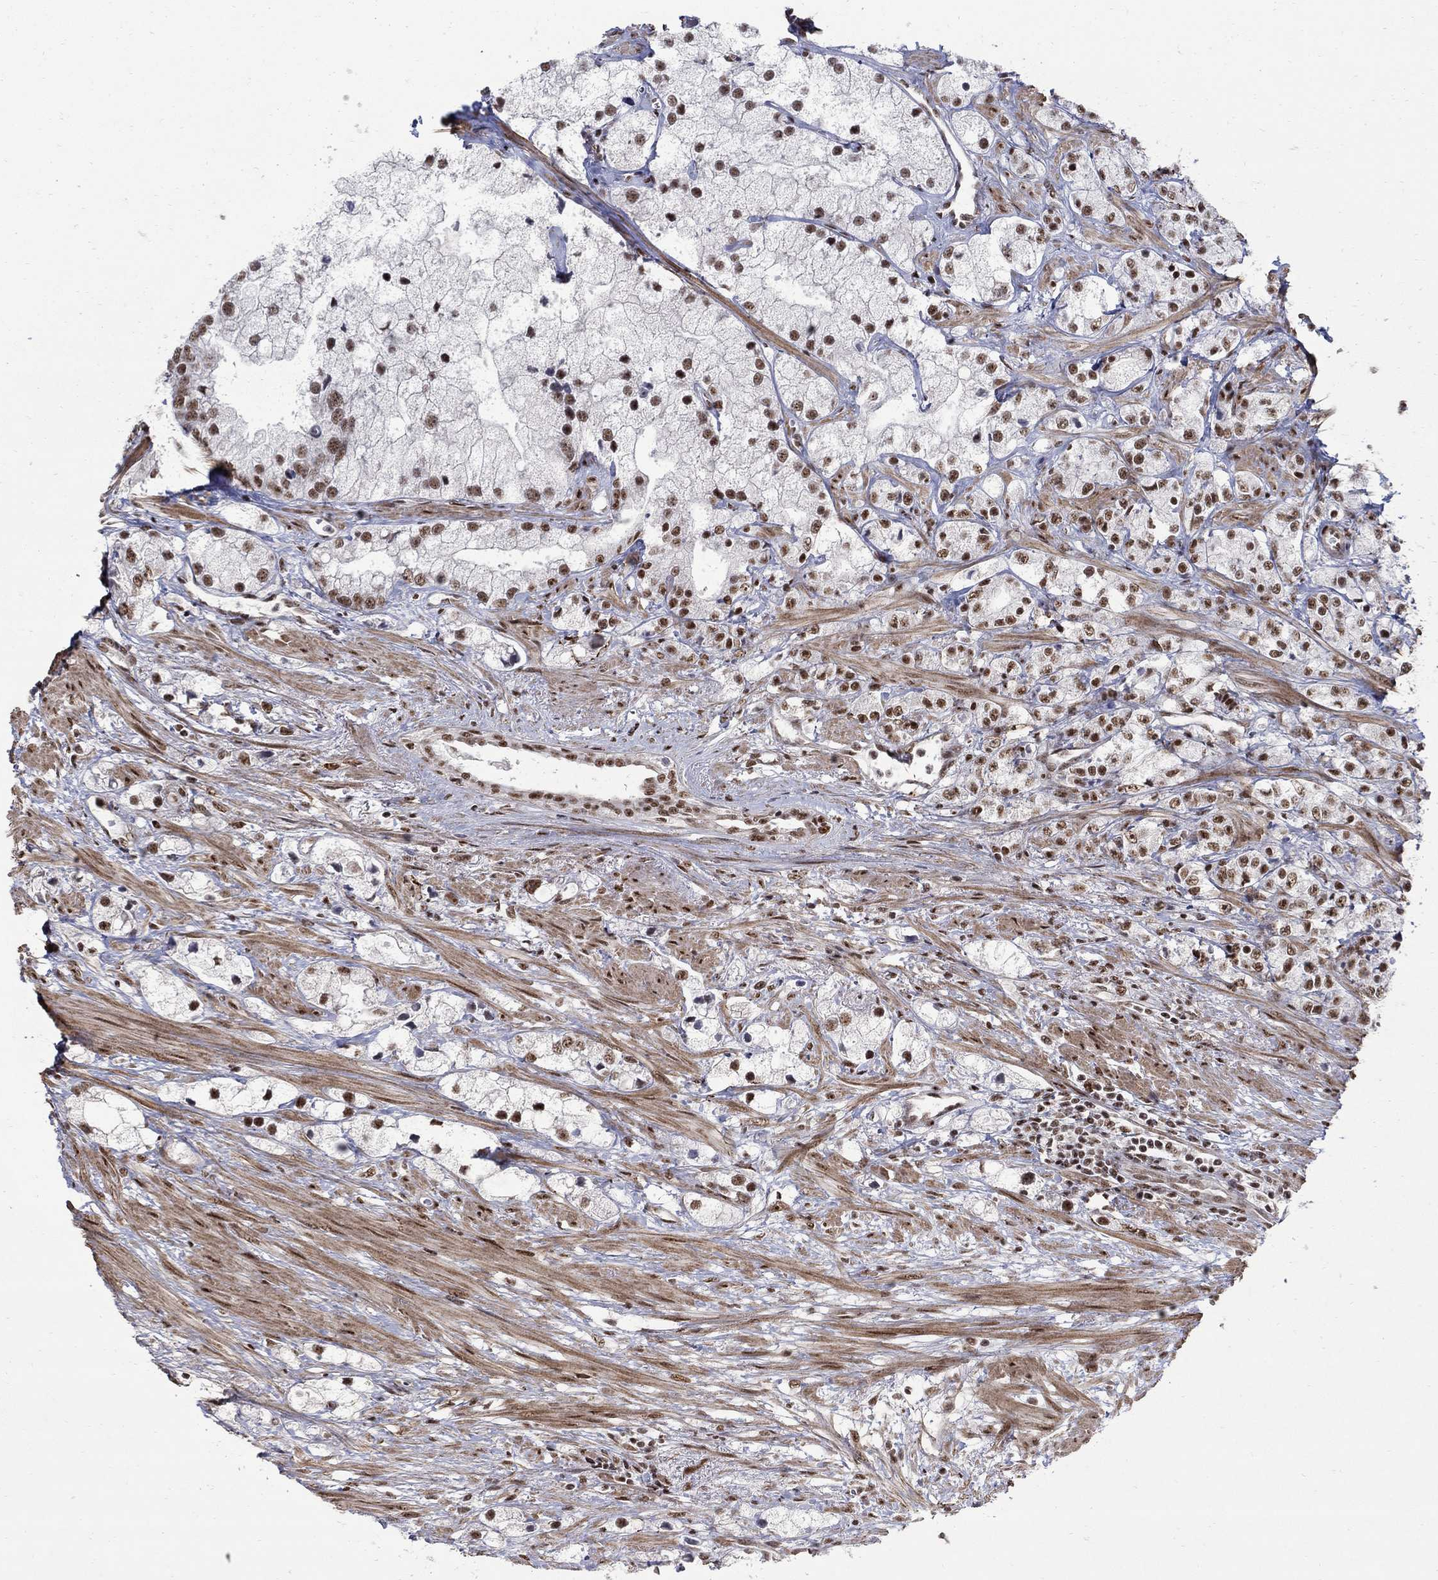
{"staining": {"intensity": "moderate", "quantity": ">75%", "location": "nuclear"}, "tissue": "prostate cancer", "cell_type": "Tumor cells", "image_type": "cancer", "snomed": [{"axis": "morphology", "description": "Adenocarcinoma, NOS"}, {"axis": "topography", "description": "Prostate and seminal vesicle, NOS"}, {"axis": "topography", "description": "Prostate"}], "caption": "This micrograph reveals IHC staining of human adenocarcinoma (prostate), with medium moderate nuclear expression in approximately >75% of tumor cells.", "gene": "PNISR", "patient": {"sex": "male", "age": 79}}